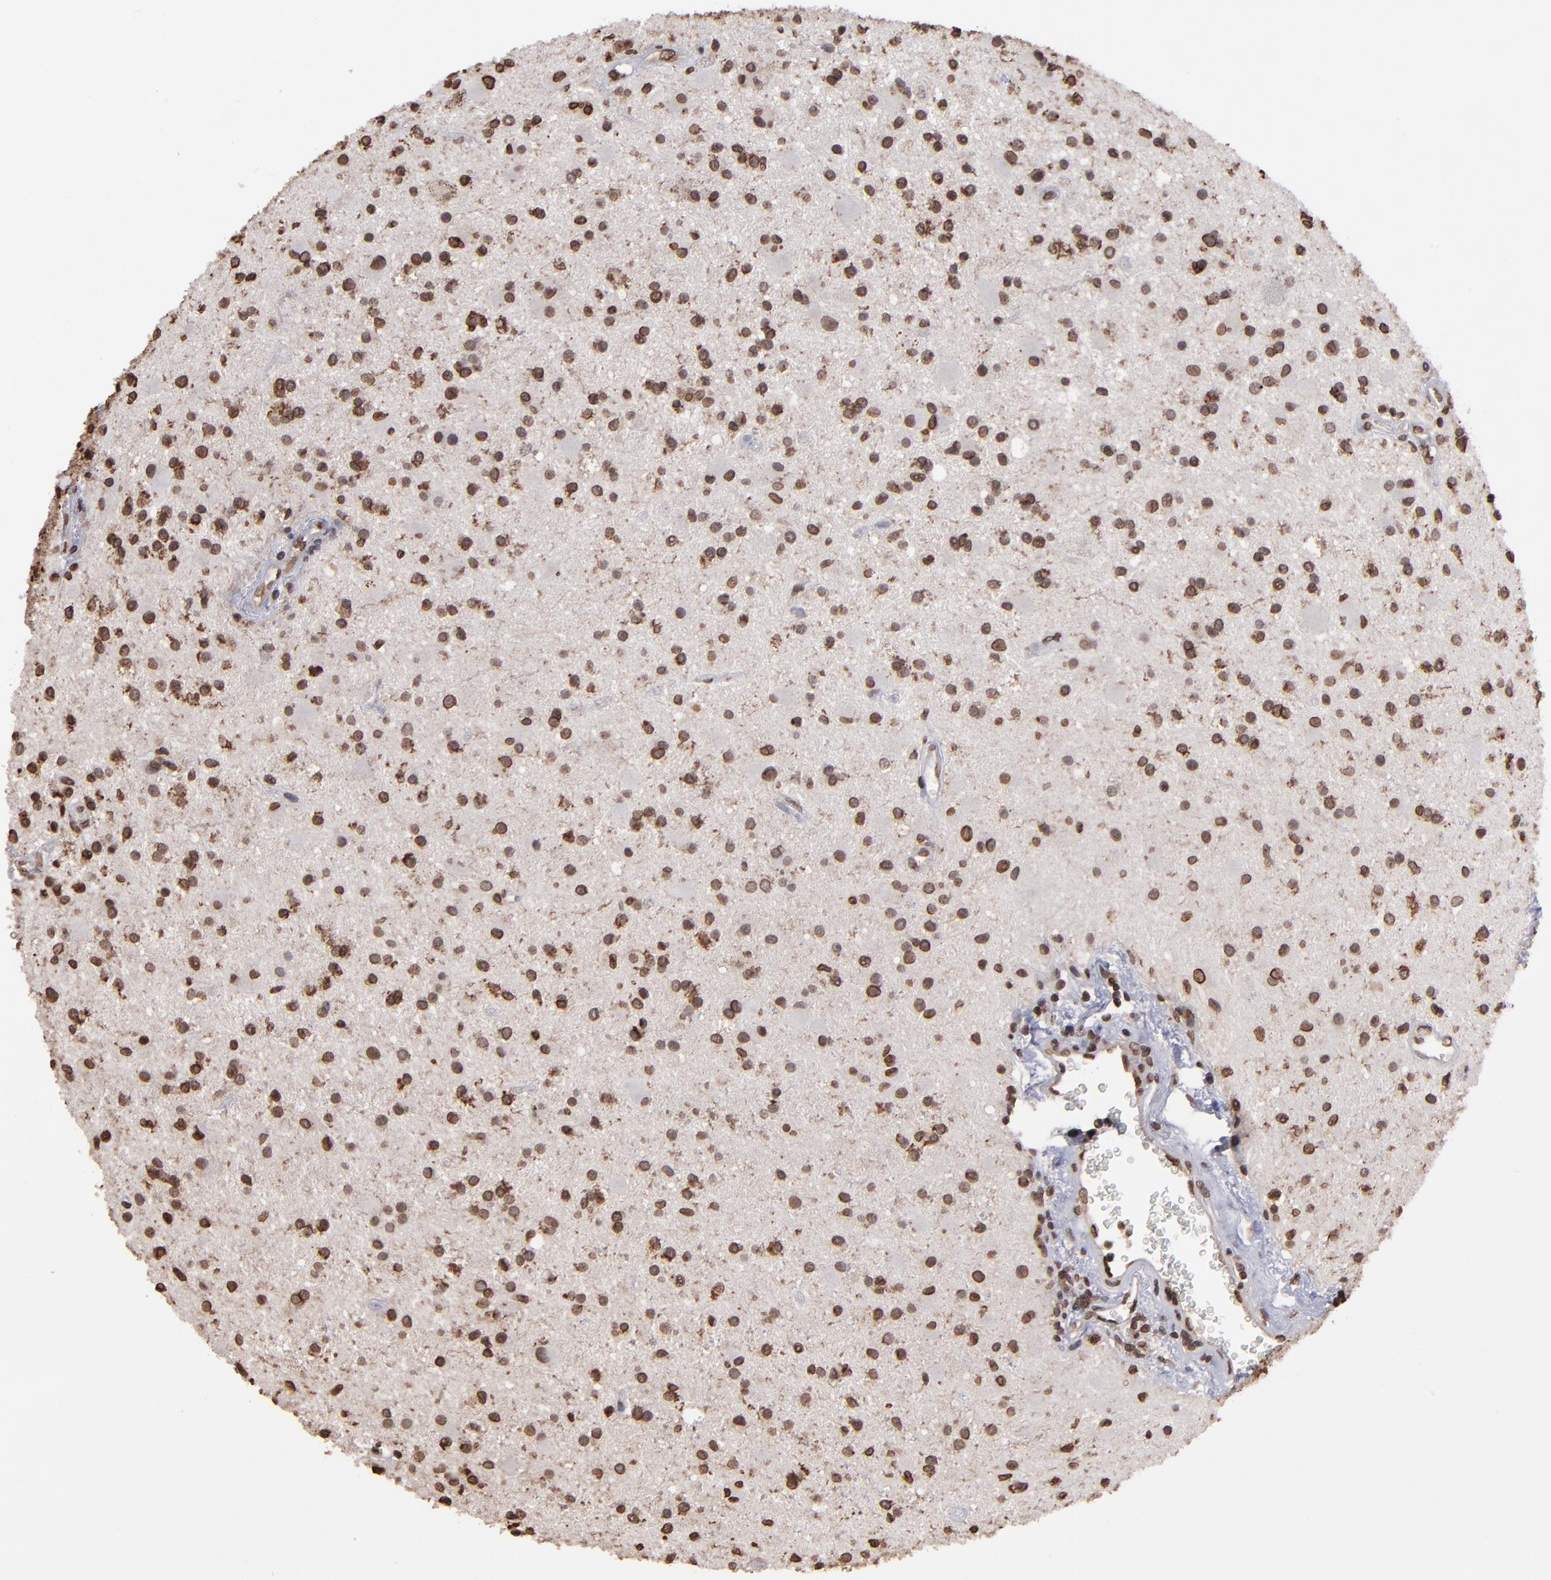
{"staining": {"intensity": "moderate", "quantity": ">75%", "location": "nuclear"}, "tissue": "glioma", "cell_type": "Tumor cells", "image_type": "cancer", "snomed": [{"axis": "morphology", "description": "Glioma, malignant, Low grade"}, {"axis": "topography", "description": "Brain"}], "caption": "The photomicrograph displays immunohistochemical staining of malignant glioma (low-grade). There is moderate nuclear positivity is appreciated in approximately >75% of tumor cells. The staining was performed using DAB to visualize the protein expression in brown, while the nuclei were stained in blue with hematoxylin (Magnification: 20x).", "gene": "AKT1", "patient": {"sex": "male", "age": 58}}